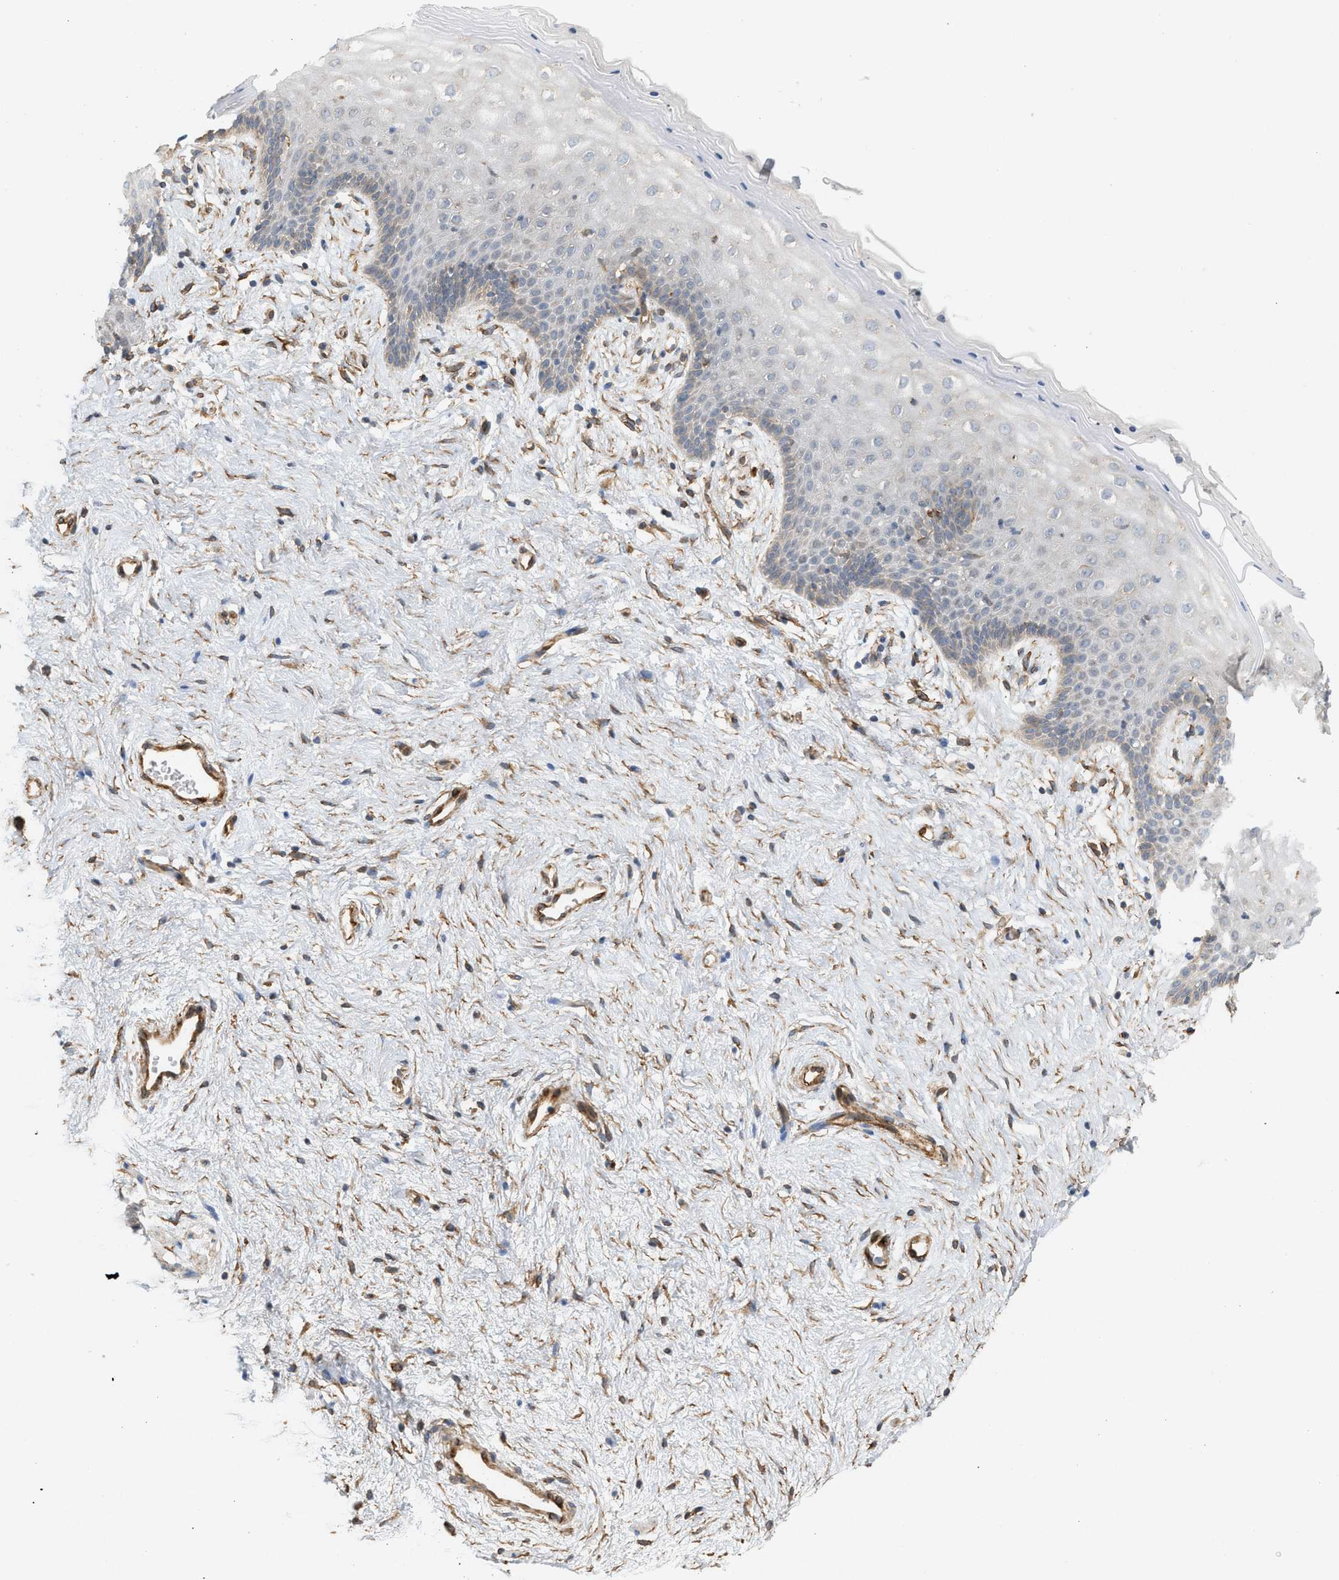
{"staining": {"intensity": "weak", "quantity": "<25%", "location": "cytoplasmic/membranous"}, "tissue": "vagina", "cell_type": "Squamous epithelial cells", "image_type": "normal", "snomed": [{"axis": "morphology", "description": "Normal tissue, NOS"}, {"axis": "topography", "description": "Vagina"}], "caption": "Histopathology image shows no significant protein staining in squamous epithelial cells of normal vagina. Nuclei are stained in blue.", "gene": "SVOP", "patient": {"sex": "female", "age": 44}}